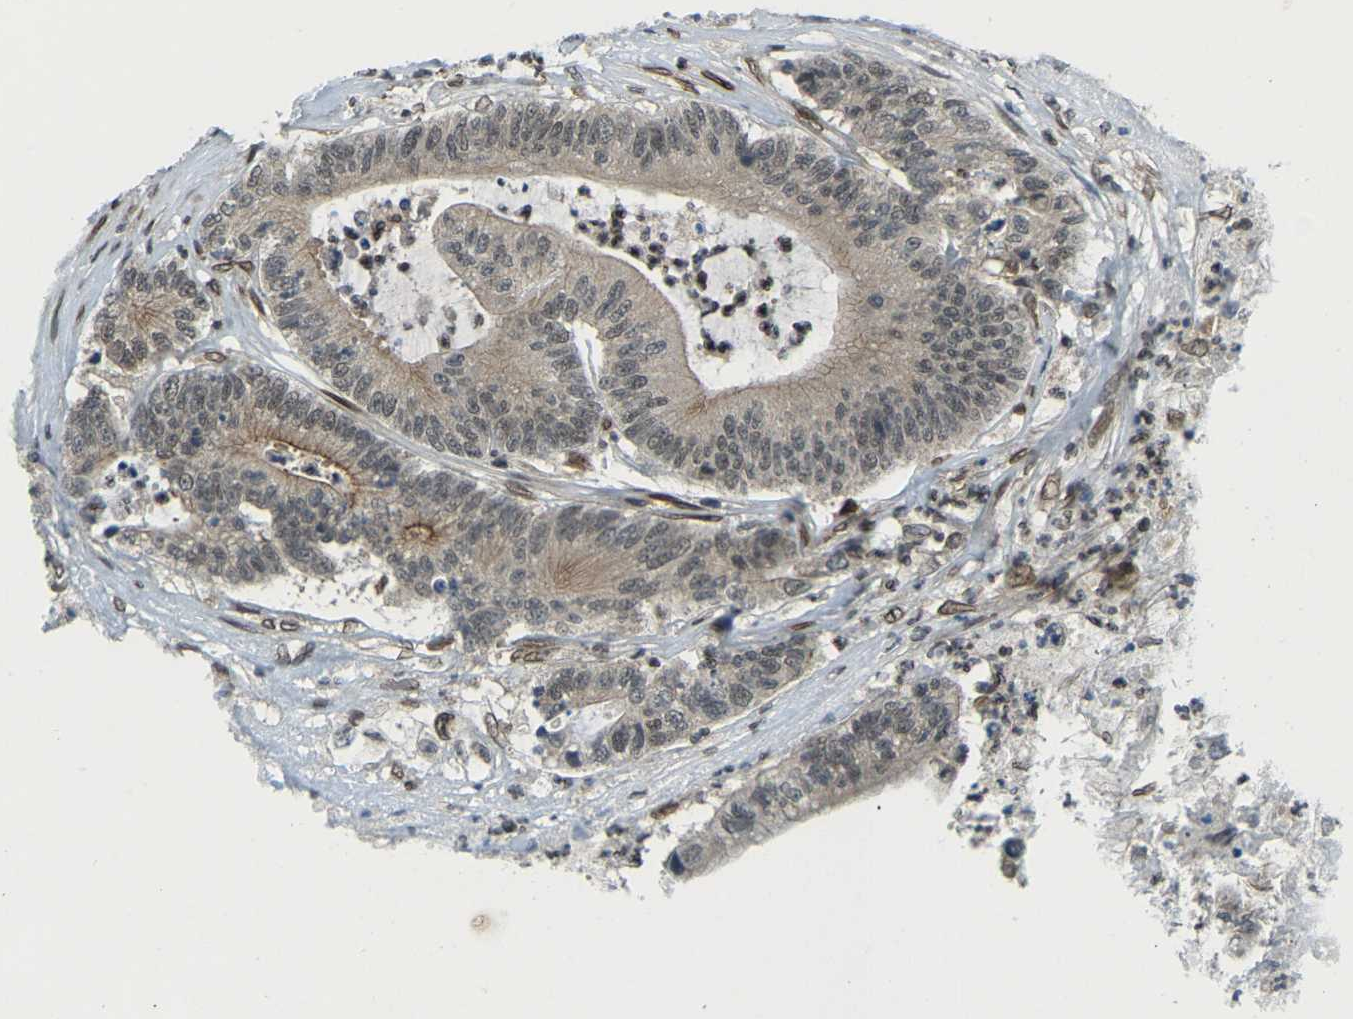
{"staining": {"intensity": "weak", "quantity": "25%-75%", "location": "cytoplasmic/membranous"}, "tissue": "colorectal cancer", "cell_type": "Tumor cells", "image_type": "cancer", "snomed": [{"axis": "morphology", "description": "Adenocarcinoma, NOS"}, {"axis": "topography", "description": "Colon"}], "caption": "Colorectal adenocarcinoma stained with IHC exhibits weak cytoplasmic/membranous staining in approximately 25%-75% of tumor cells. The staining was performed using DAB (3,3'-diaminobenzidine) to visualize the protein expression in brown, while the nuclei were stained in blue with hematoxylin (Magnification: 20x).", "gene": "SYNE1", "patient": {"sex": "female", "age": 84}}